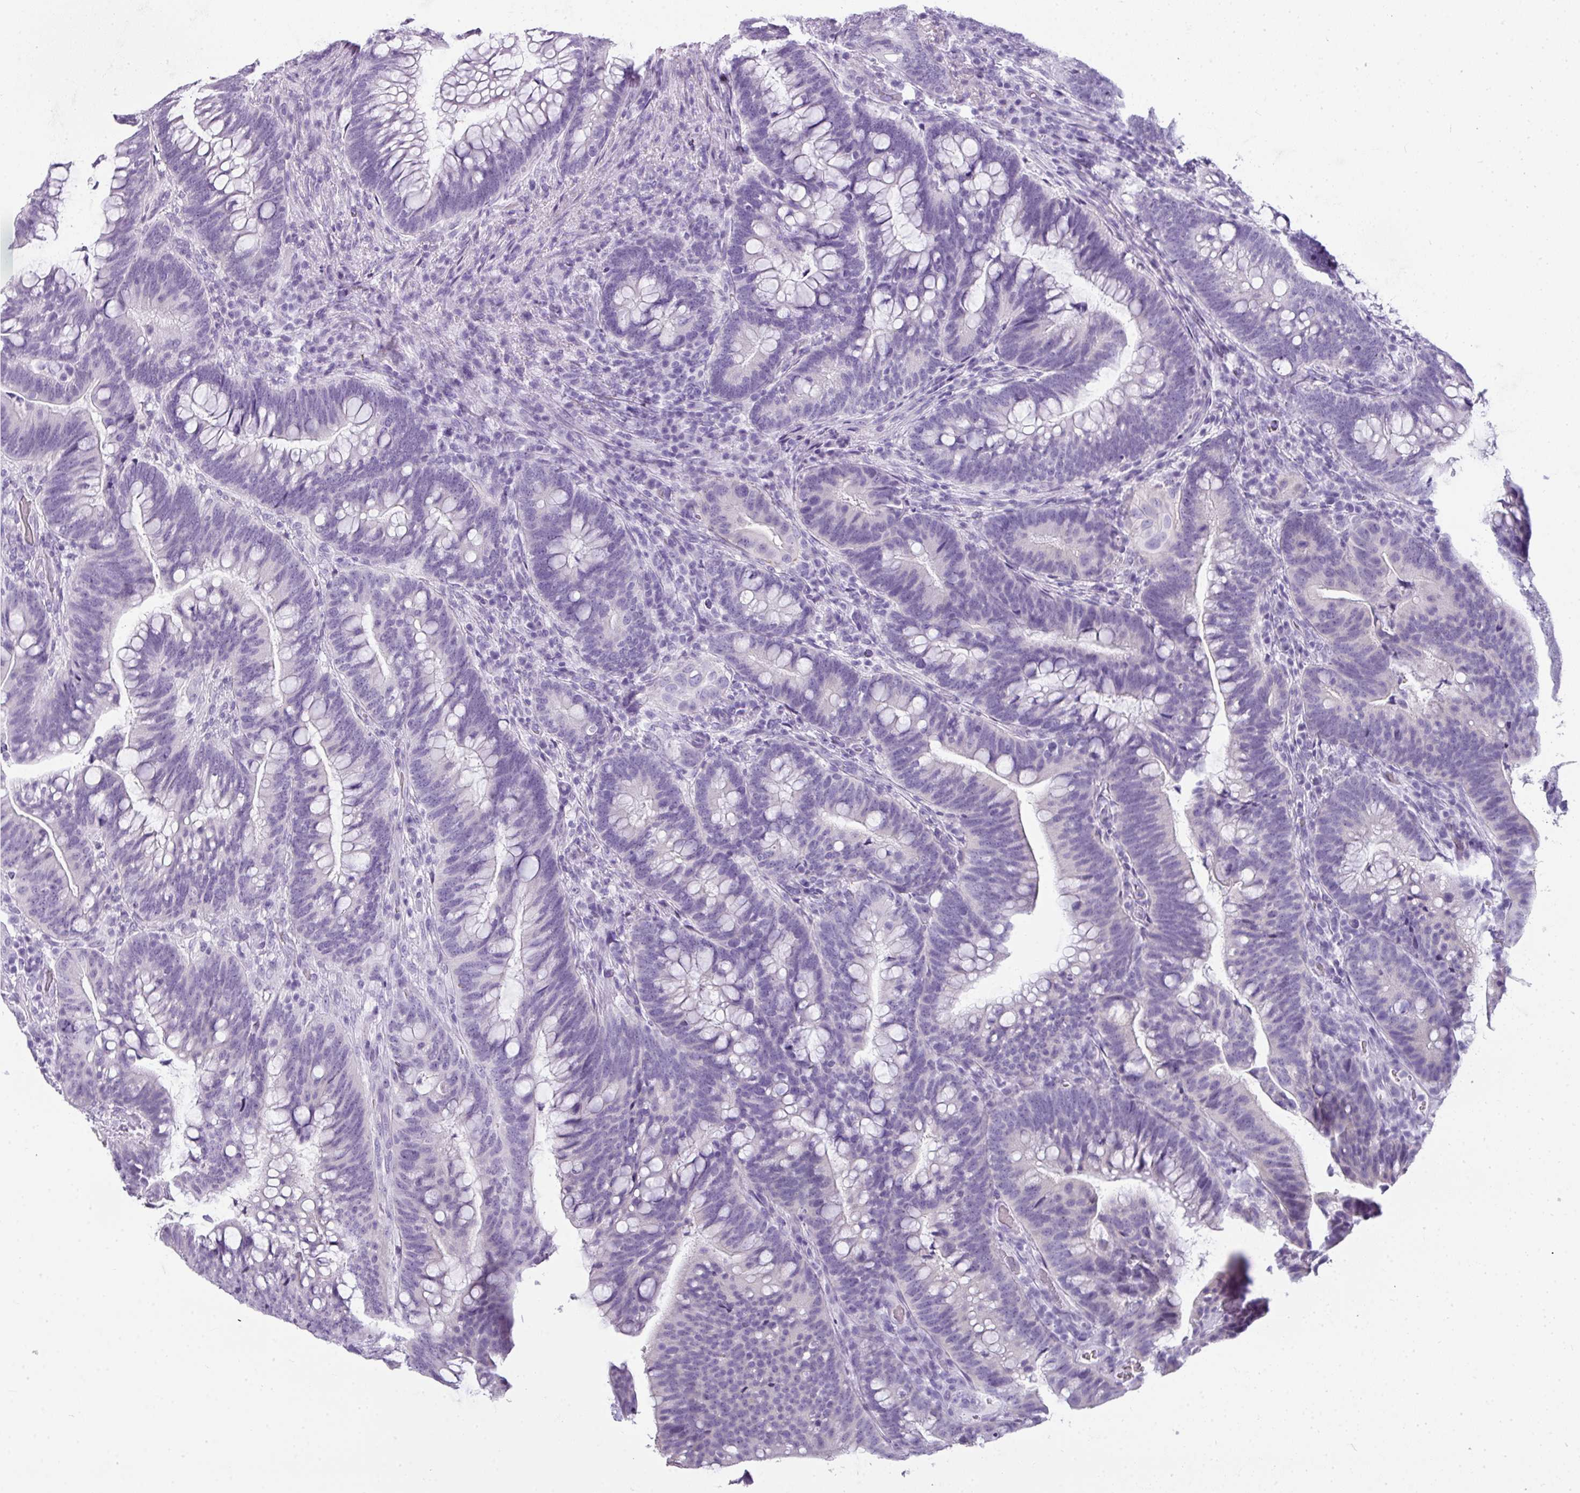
{"staining": {"intensity": "negative", "quantity": "none", "location": "none"}, "tissue": "colorectal cancer", "cell_type": "Tumor cells", "image_type": "cancer", "snomed": [{"axis": "morphology", "description": "Adenocarcinoma, NOS"}, {"axis": "topography", "description": "Colon"}], "caption": "Immunohistochemistry of colorectal cancer shows no expression in tumor cells.", "gene": "RBMY1F", "patient": {"sex": "female", "age": 66}}